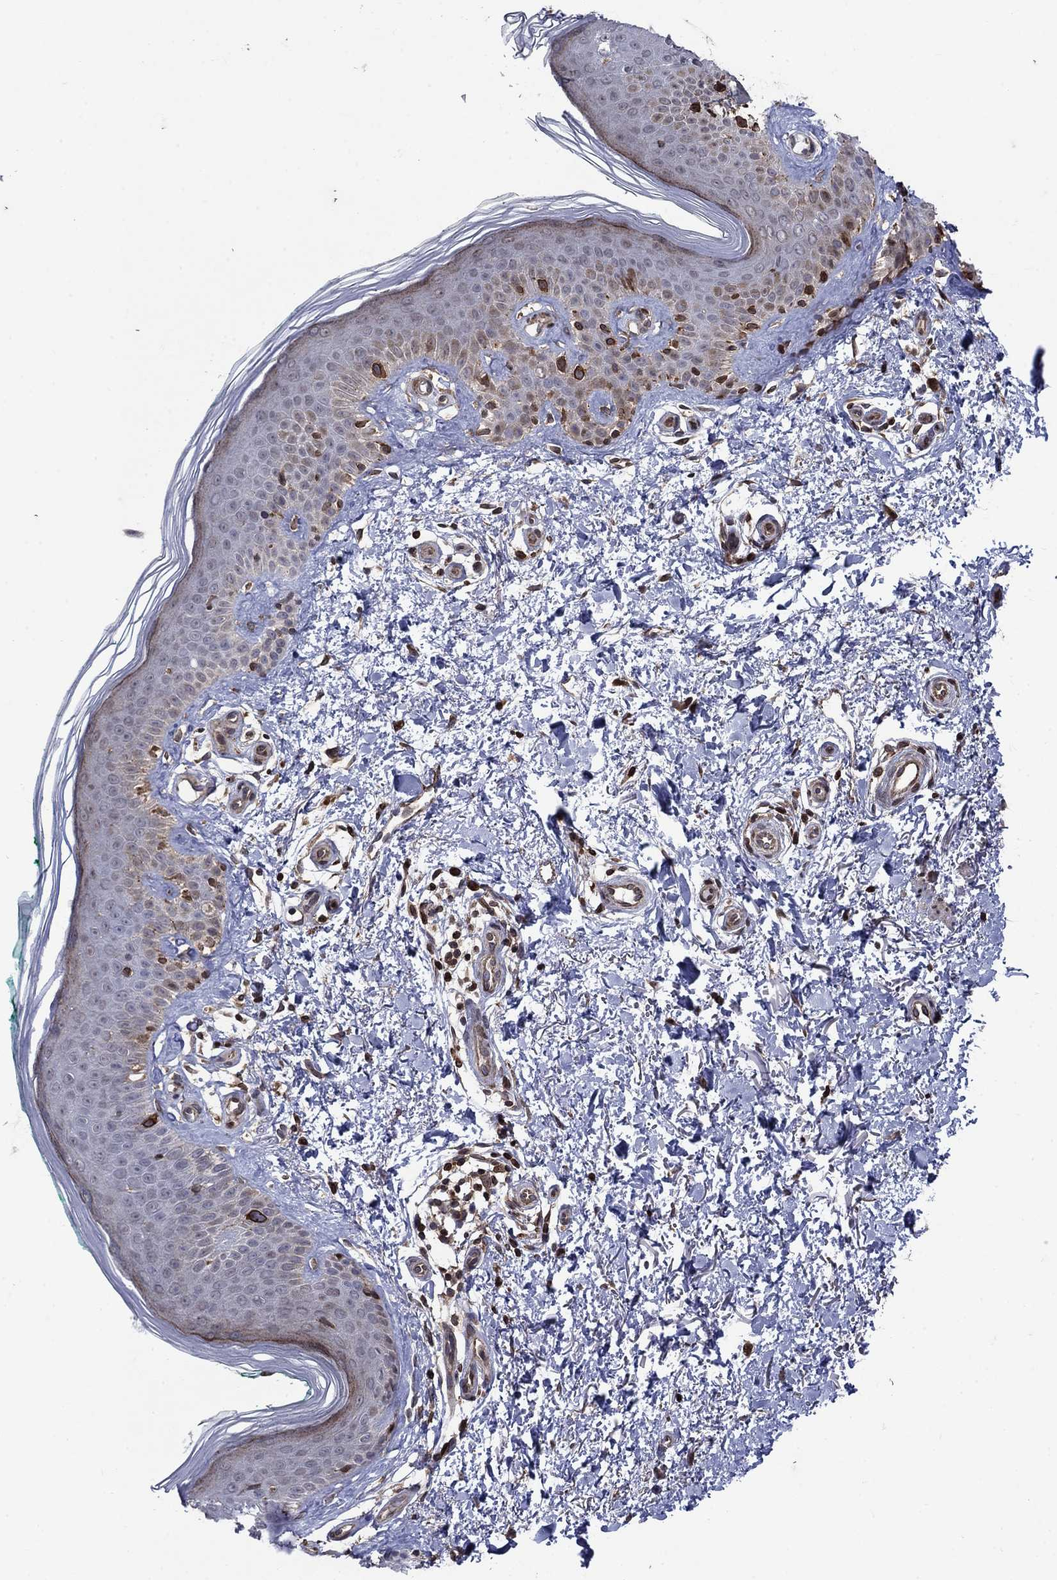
{"staining": {"intensity": "negative", "quantity": "none", "location": "none"}, "tissue": "skin", "cell_type": "Fibroblasts", "image_type": "normal", "snomed": [{"axis": "morphology", "description": "Normal tissue, NOS"}, {"axis": "morphology", "description": "Inflammation, NOS"}, {"axis": "morphology", "description": "Fibrosis, NOS"}, {"axis": "topography", "description": "Skin"}], "caption": "Human skin stained for a protein using IHC reveals no staining in fibroblasts.", "gene": "DHRS7", "patient": {"sex": "male", "age": 71}}